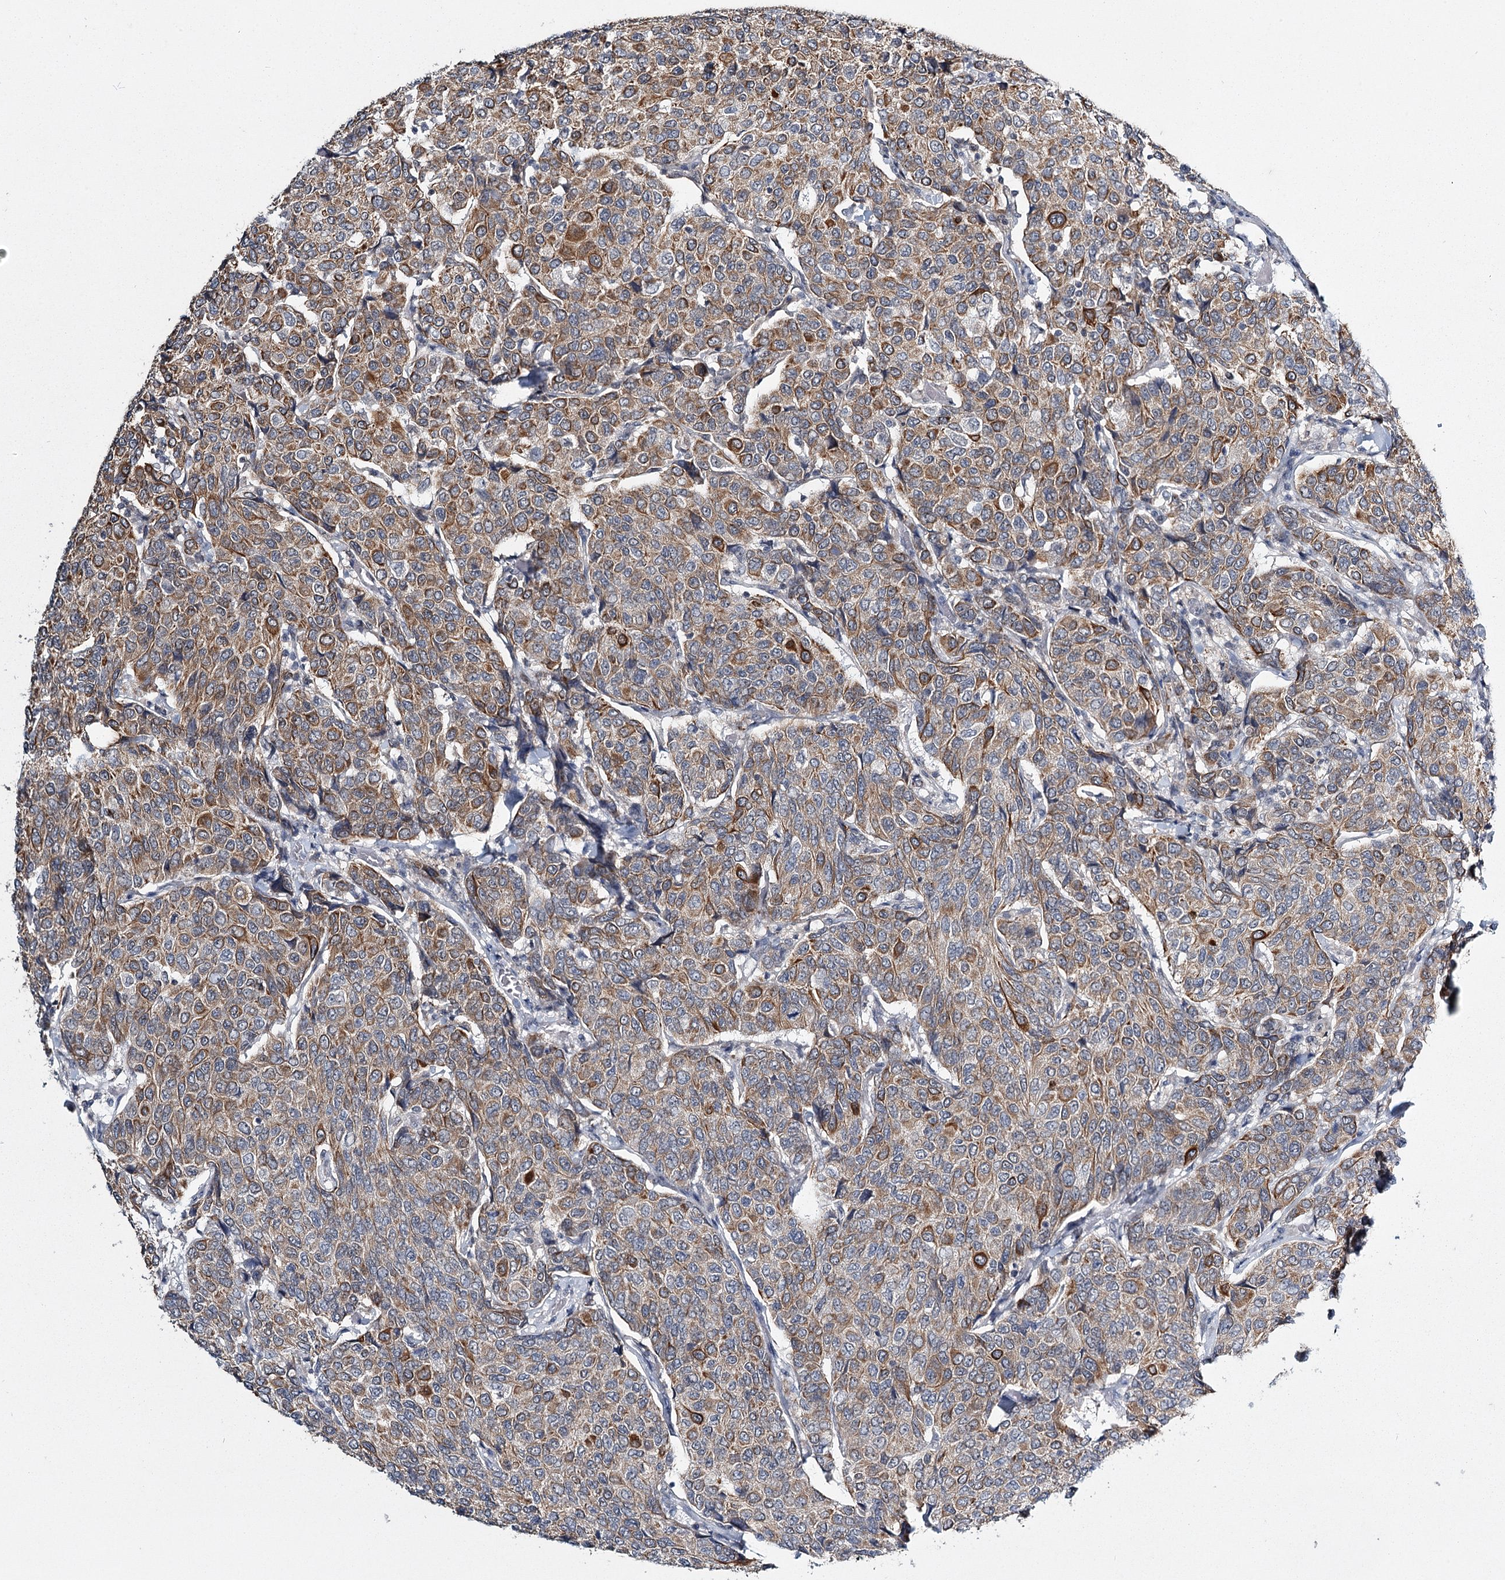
{"staining": {"intensity": "moderate", "quantity": ">75%", "location": "cytoplasmic/membranous"}, "tissue": "breast cancer", "cell_type": "Tumor cells", "image_type": "cancer", "snomed": [{"axis": "morphology", "description": "Duct carcinoma"}, {"axis": "topography", "description": "Breast"}], "caption": "Tumor cells exhibit moderate cytoplasmic/membranous expression in about >75% of cells in breast cancer (intraductal carcinoma).", "gene": "TMEM70", "patient": {"sex": "female", "age": 55}}